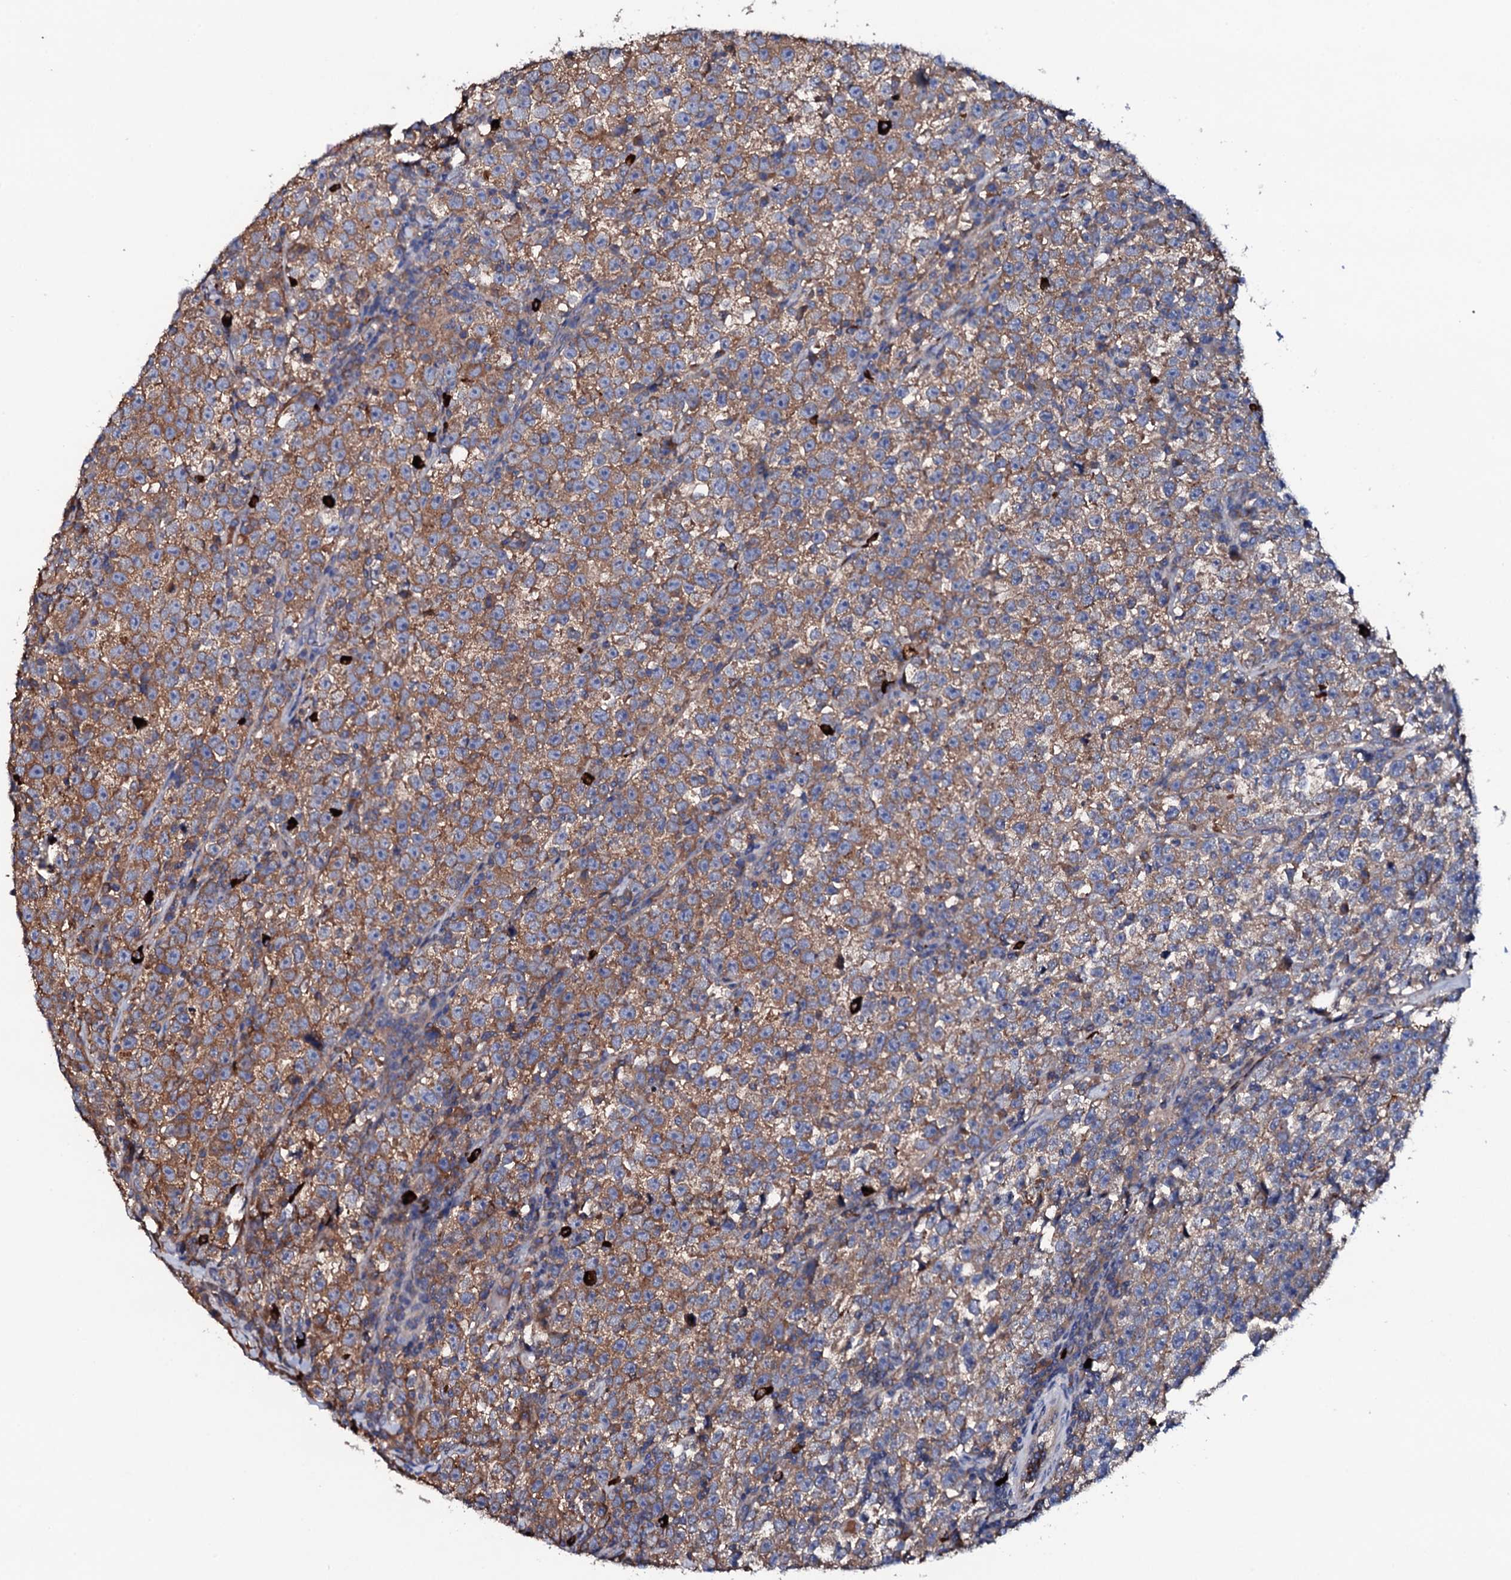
{"staining": {"intensity": "moderate", "quantity": ">75%", "location": "cytoplasmic/membranous"}, "tissue": "testis cancer", "cell_type": "Tumor cells", "image_type": "cancer", "snomed": [{"axis": "morphology", "description": "Normal tissue, NOS"}, {"axis": "morphology", "description": "Seminoma, NOS"}, {"axis": "topography", "description": "Testis"}], "caption": "IHC (DAB) staining of seminoma (testis) reveals moderate cytoplasmic/membranous protein expression in about >75% of tumor cells.", "gene": "TCAF2", "patient": {"sex": "male", "age": 43}}